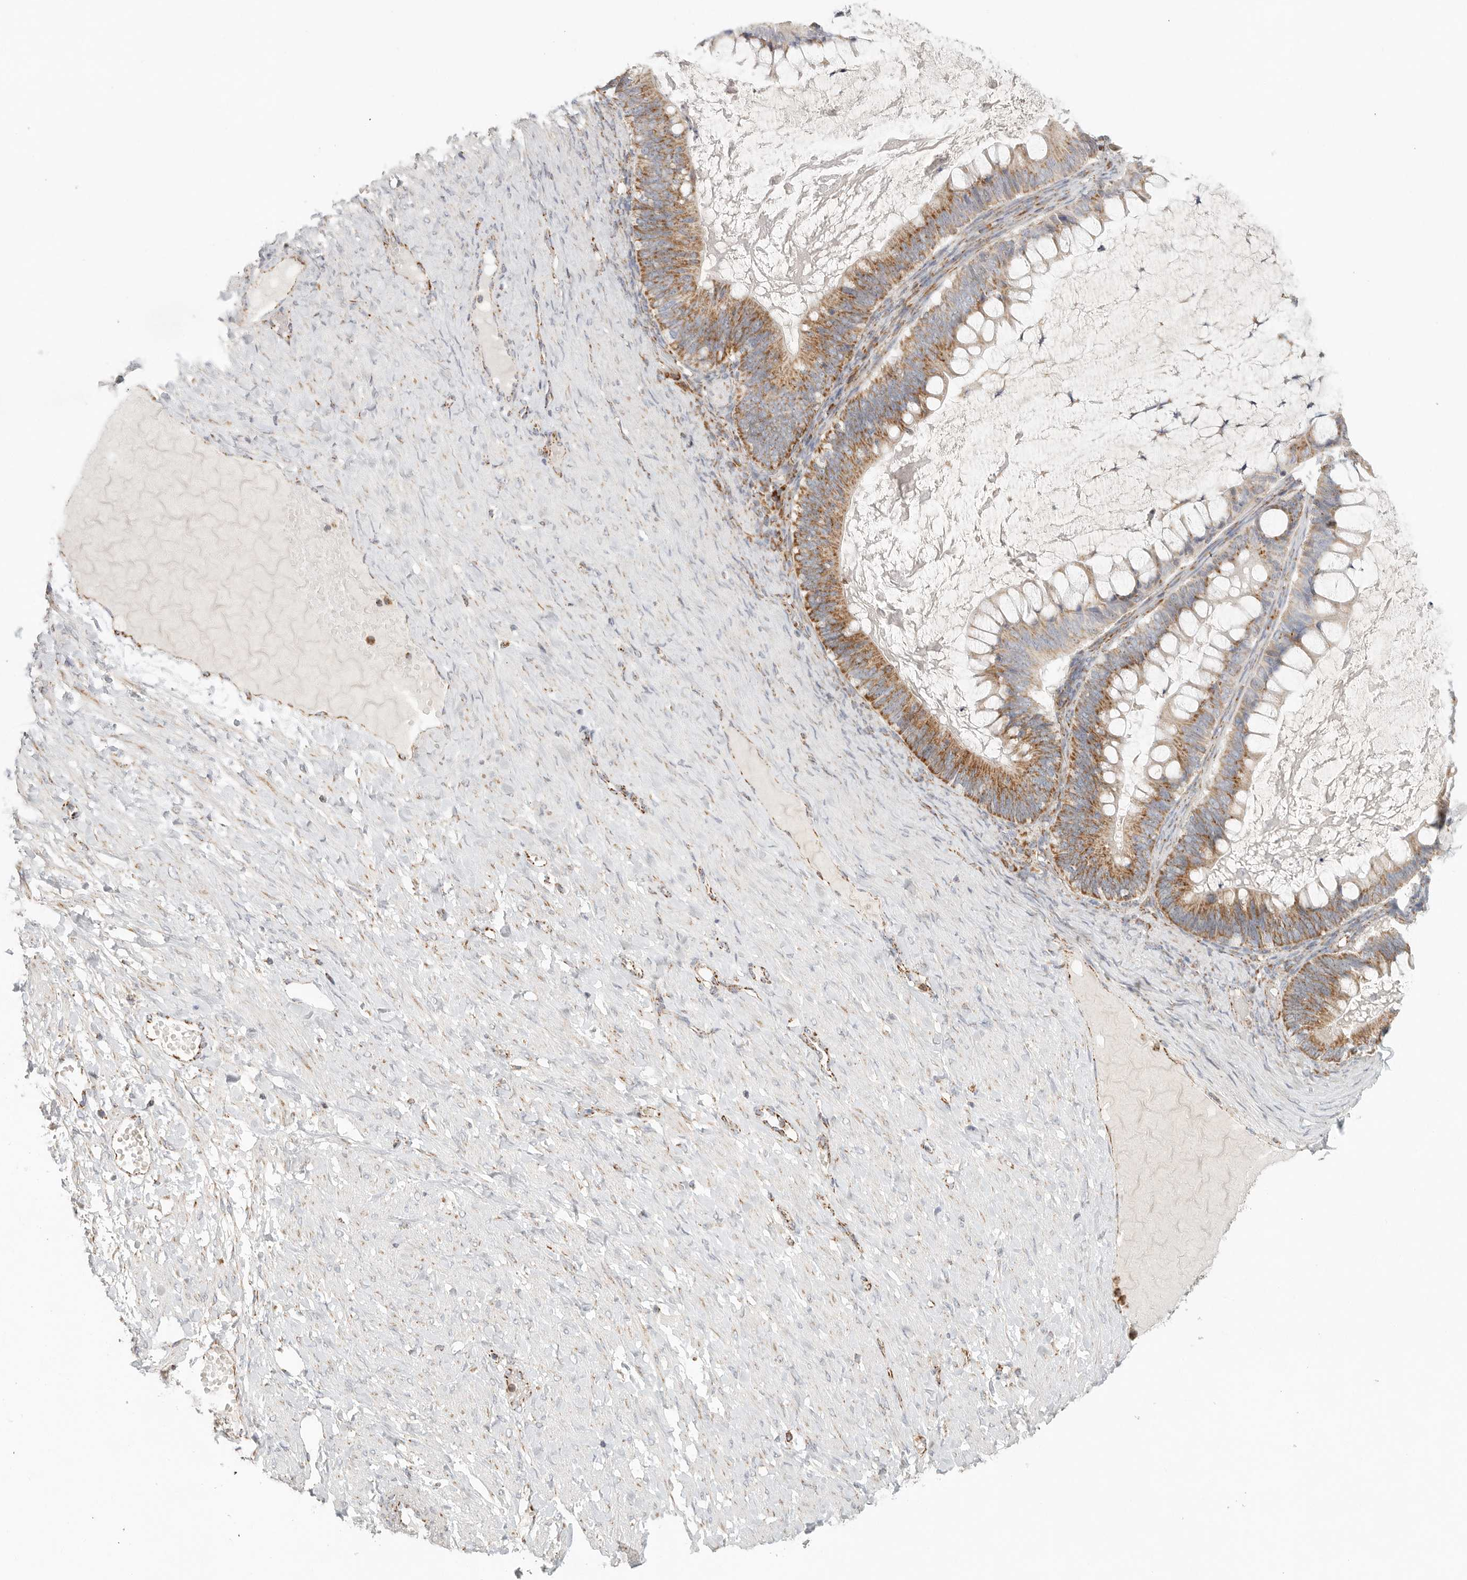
{"staining": {"intensity": "moderate", "quantity": ">75%", "location": "cytoplasmic/membranous"}, "tissue": "ovarian cancer", "cell_type": "Tumor cells", "image_type": "cancer", "snomed": [{"axis": "morphology", "description": "Cystadenocarcinoma, mucinous, NOS"}, {"axis": "topography", "description": "Ovary"}], "caption": "Human mucinous cystadenocarcinoma (ovarian) stained for a protein (brown) displays moderate cytoplasmic/membranous positive staining in about >75% of tumor cells.", "gene": "SLC25A26", "patient": {"sex": "female", "age": 61}}